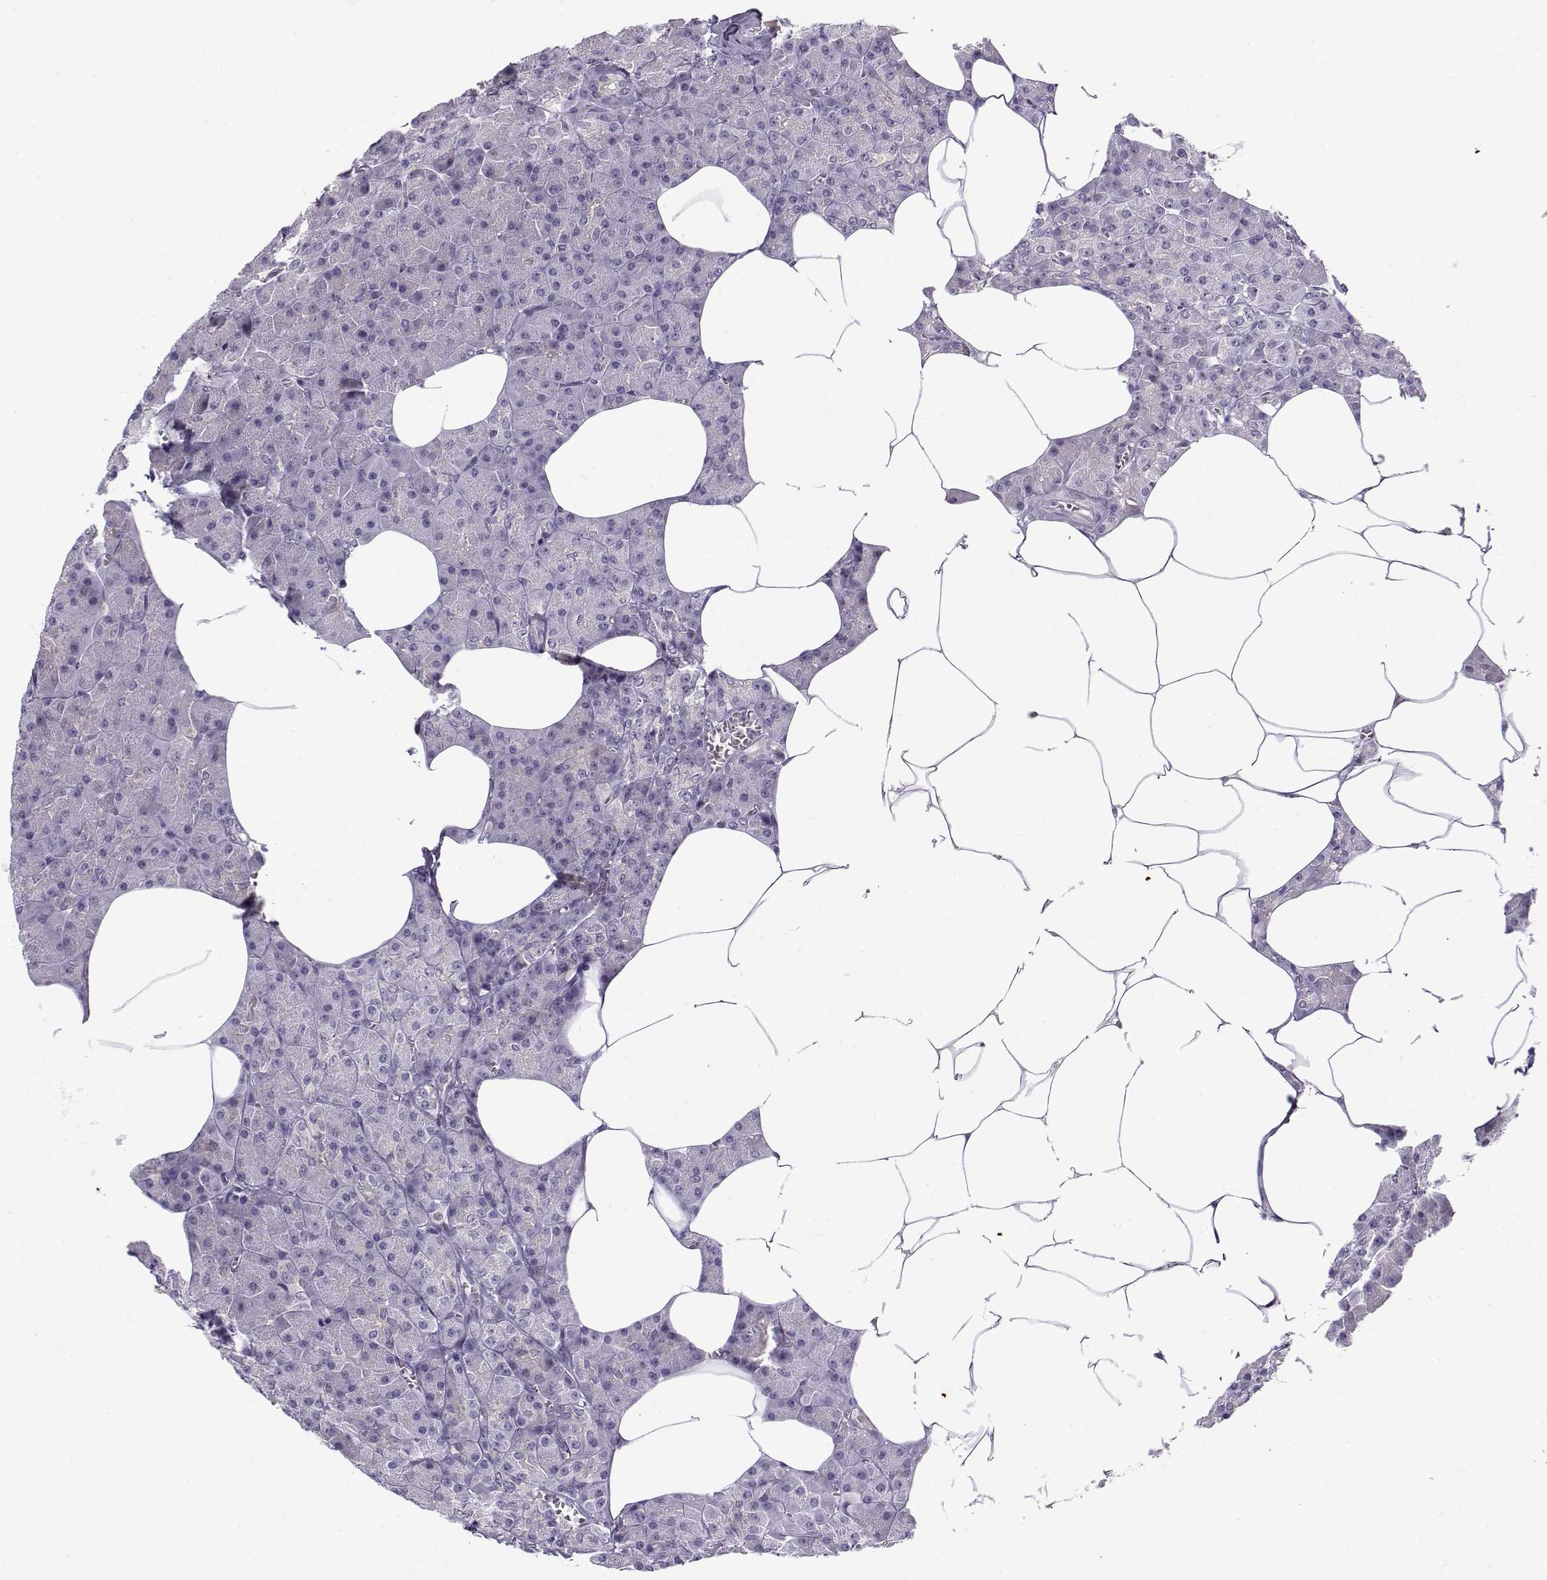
{"staining": {"intensity": "negative", "quantity": "none", "location": "none"}, "tissue": "pancreas", "cell_type": "Exocrine glandular cells", "image_type": "normal", "snomed": [{"axis": "morphology", "description": "Normal tissue, NOS"}, {"axis": "topography", "description": "Pancreas"}], "caption": "The micrograph shows no staining of exocrine glandular cells in normal pancreas.", "gene": "UCP3", "patient": {"sex": "female", "age": 45}}